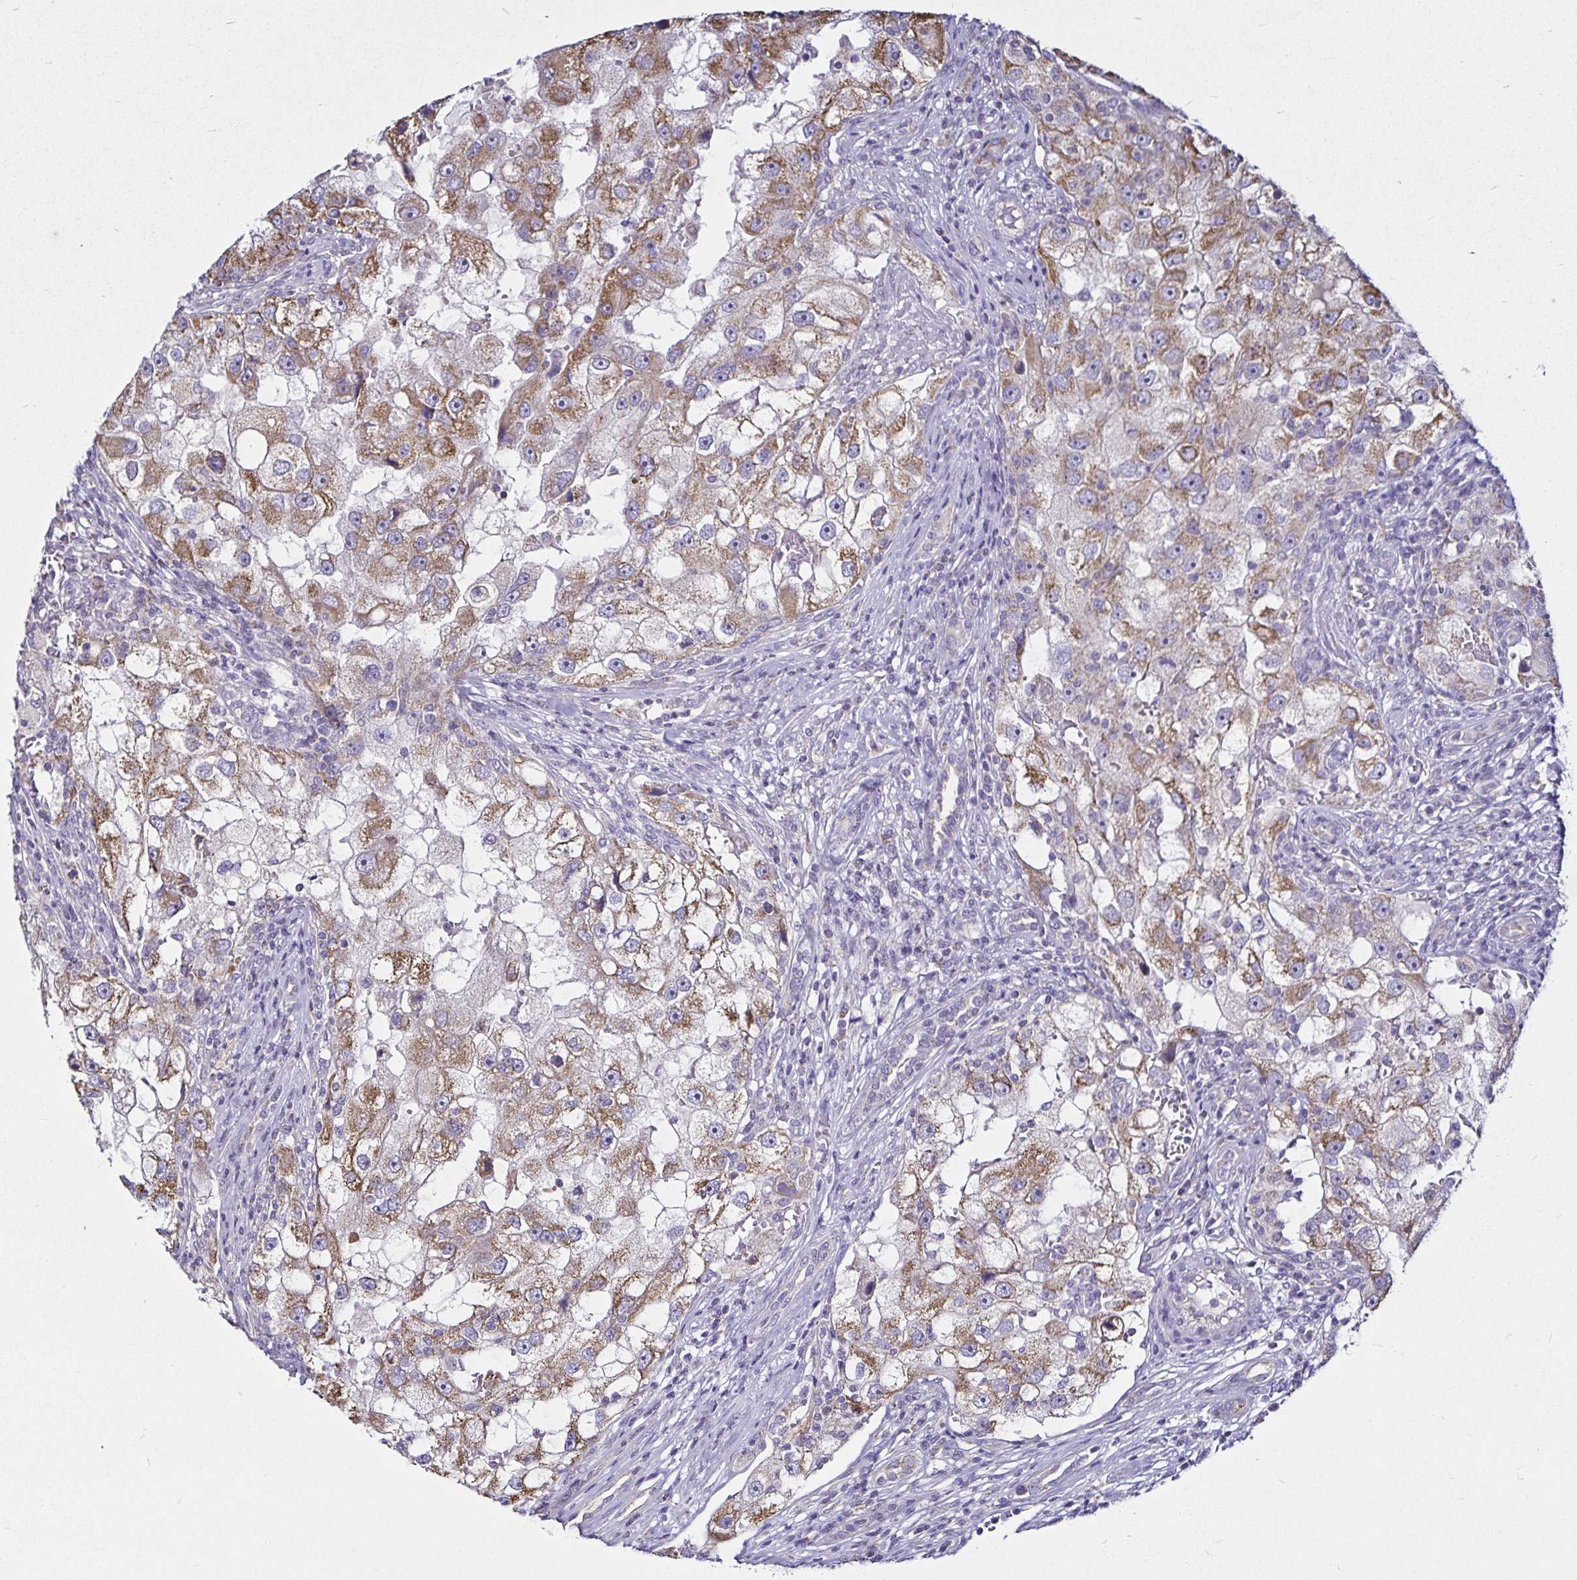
{"staining": {"intensity": "moderate", "quantity": ">75%", "location": "cytoplasmic/membranous"}, "tissue": "renal cancer", "cell_type": "Tumor cells", "image_type": "cancer", "snomed": [{"axis": "morphology", "description": "Adenocarcinoma, NOS"}, {"axis": "topography", "description": "Kidney"}], "caption": "The photomicrograph demonstrates a brown stain indicating the presence of a protein in the cytoplasmic/membranous of tumor cells in renal cancer (adenocarcinoma).", "gene": "PGAM2", "patient": {"sex": "male", "age": 63}}